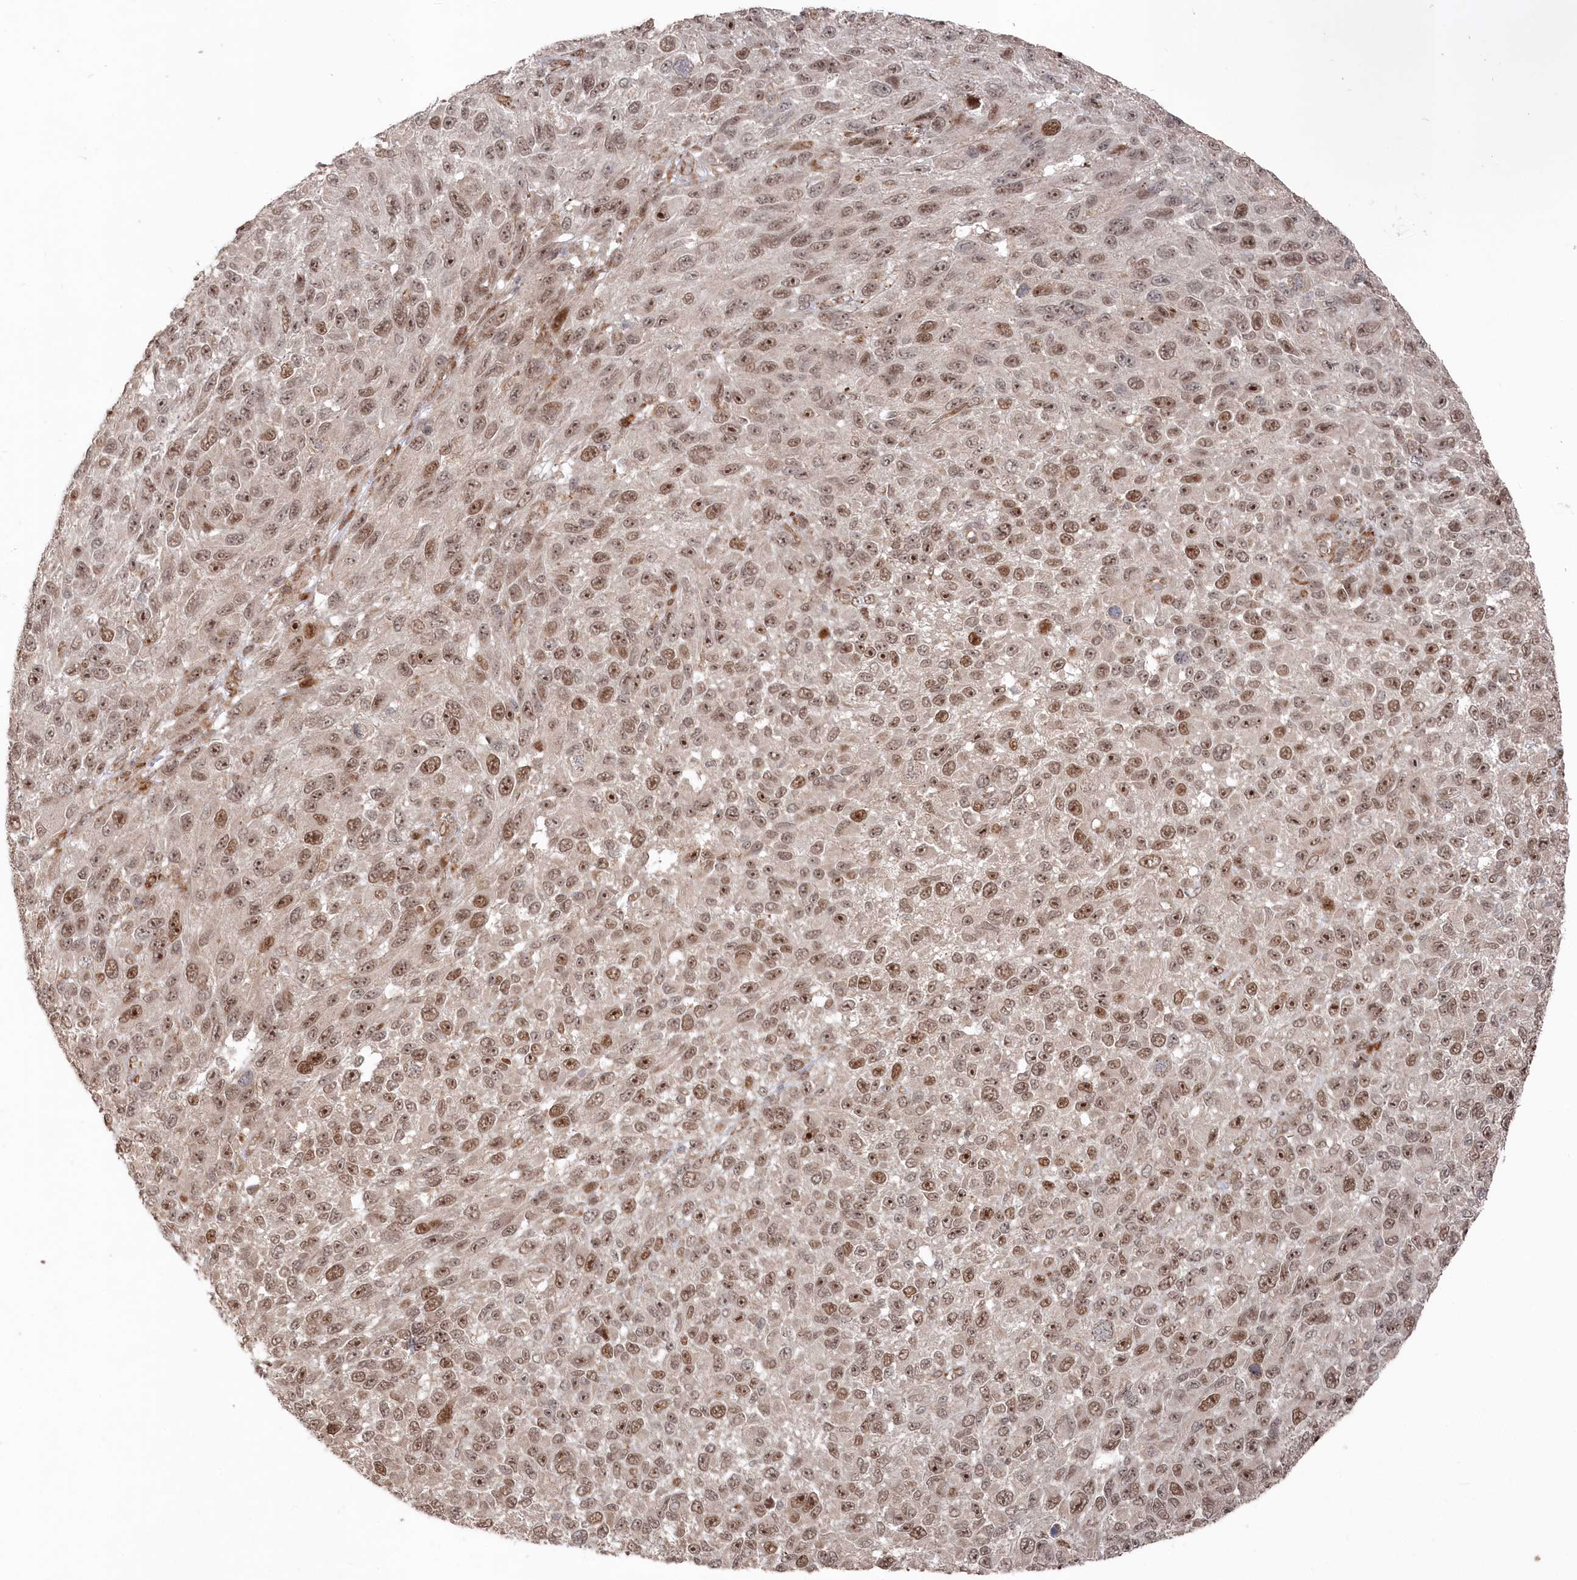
{"staining": {"intensity": "moderate", "quantity": ">75%", "location": "nuclear"}, "tissue": "melanoma", "cell_type": "Tumor cells", "image_type": "cancer", "snomed": [{"axis": "morphology", "description": "Malignant melanoma, NOS"}, {"axis": "topography", "description": "Skin"}], "caption": "A histopathology image of melanoma stained for a protein shows moderate nuclear brown staining in tumor cells.", "gene": "POLR3A", "patient": {"sex": "female", "age": 96}}